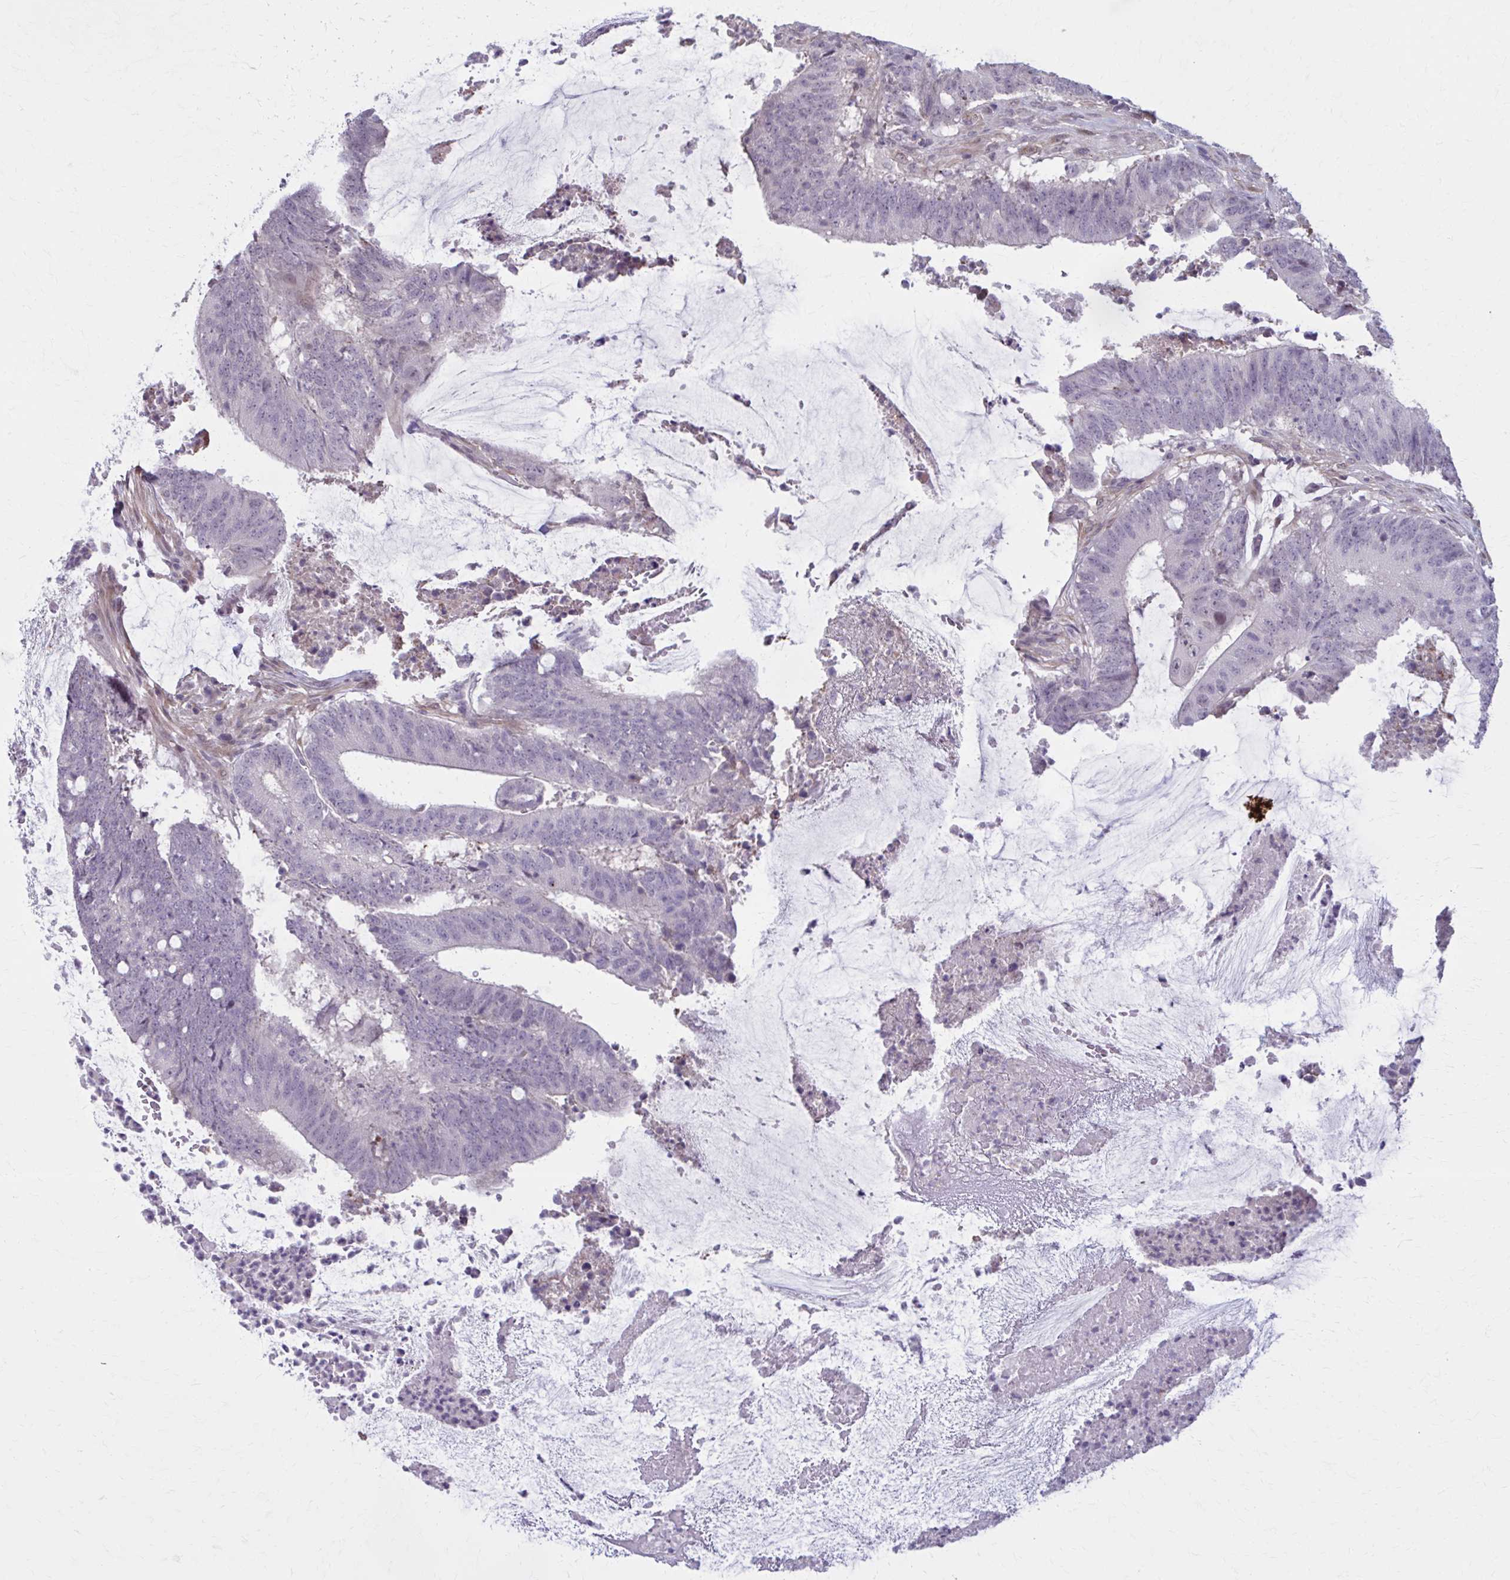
{"staining": {"intensity": "negative", "quantity": "none", "location": "none"}, "tissue": "colorectal cancer", "cell_type": "Tumor cells", "image_type": "cancer", "snomed": [{"axis": "morphology", "description": "Adenocarcinoma, NOS"}, {"axis": "topography", "description": "Colon"}], "caption": "A micrograph of colorectal cancer (adenocarcinoma) stained for a protein displays no brown staining in tumor cells.", "gene": "NUMBL", "patient": {"sex": "female", "age": 43}}